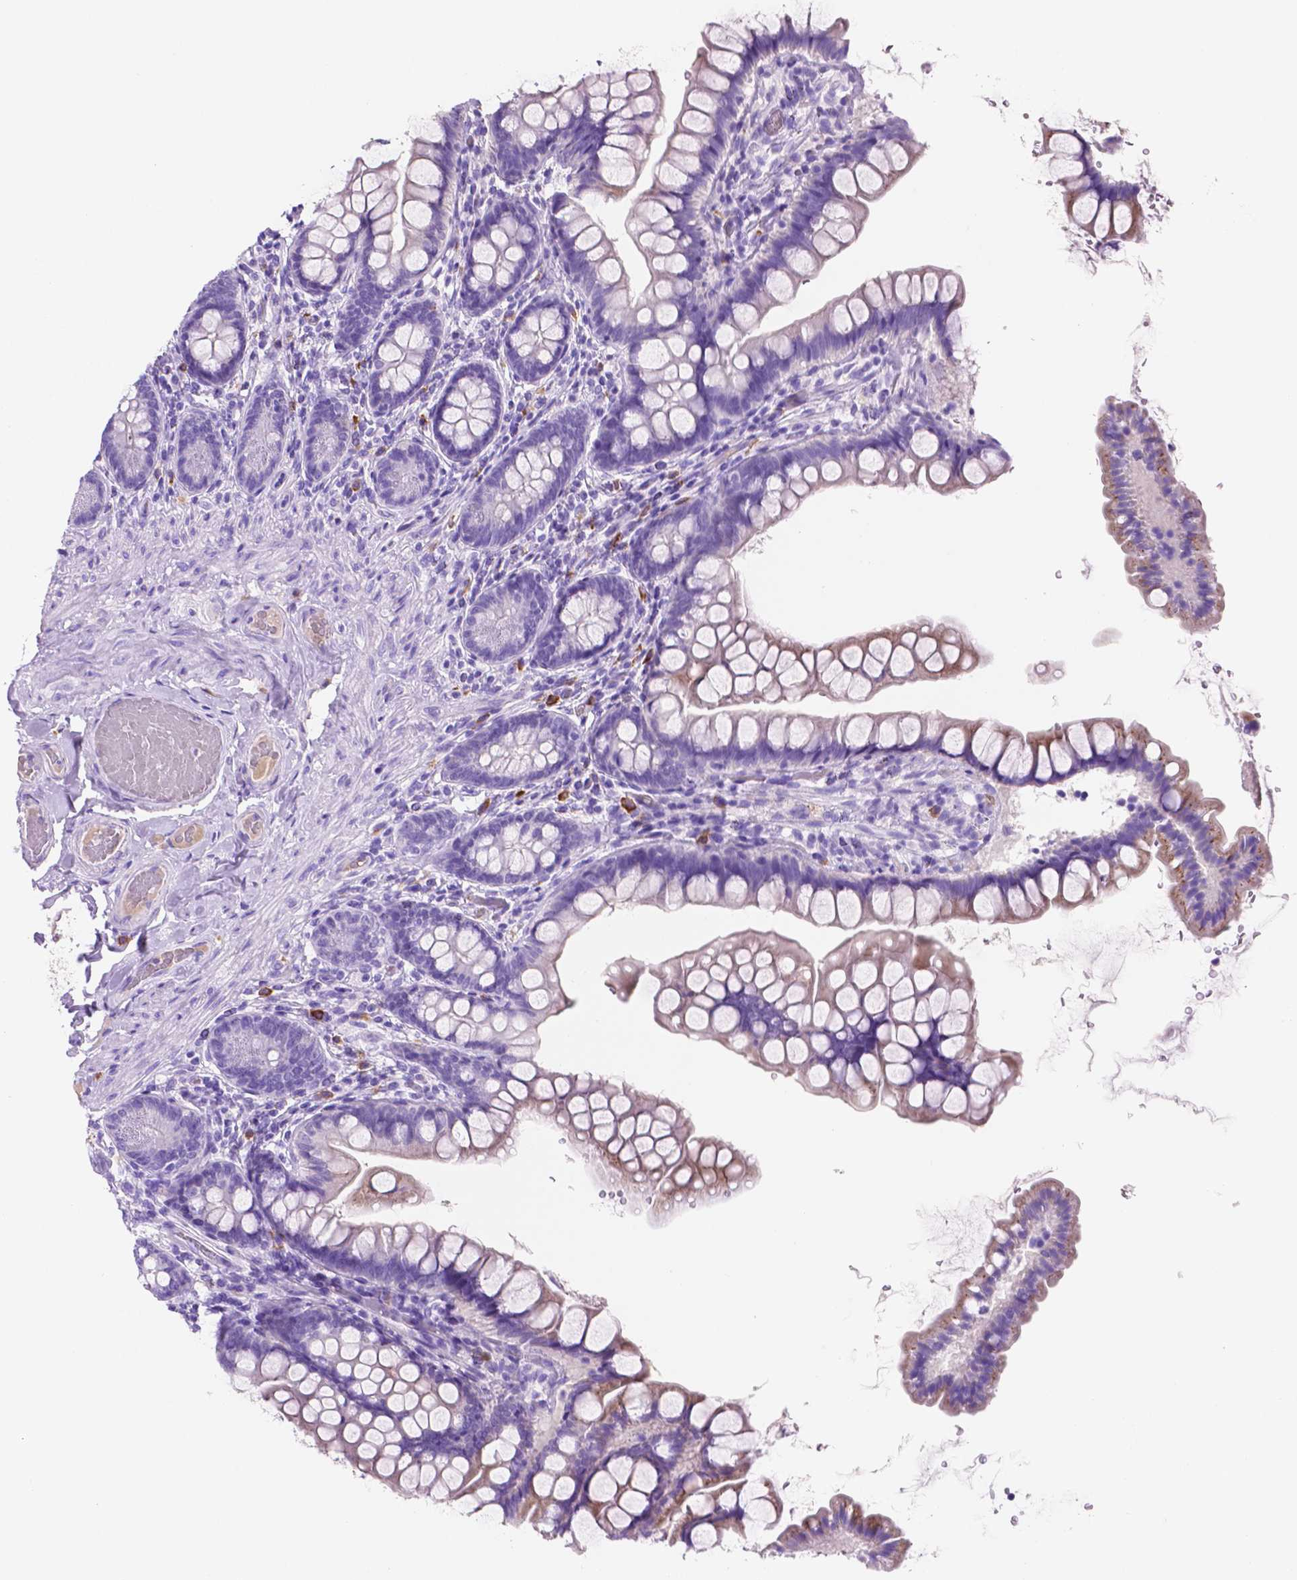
{"staining": {"intensity": "negative", "quantity": "none", "location": "none"}, "tissue": "small intestine", "cell_type": "Glandular cells", "image_type": "normal", "snomed": [{"axis": "morphology", "description": "Normal tissue, NOS"}, {"axis": "topography", "description": "Small intestine"}], "caption": "DAB (3,3'-diaminobenzidine) immunohistochemical staining of unremarkable small intestine exhibits no significant staining in glandular cells.", "gene": "FOXB2", "patient": {"sex": "male", "age": 70}}